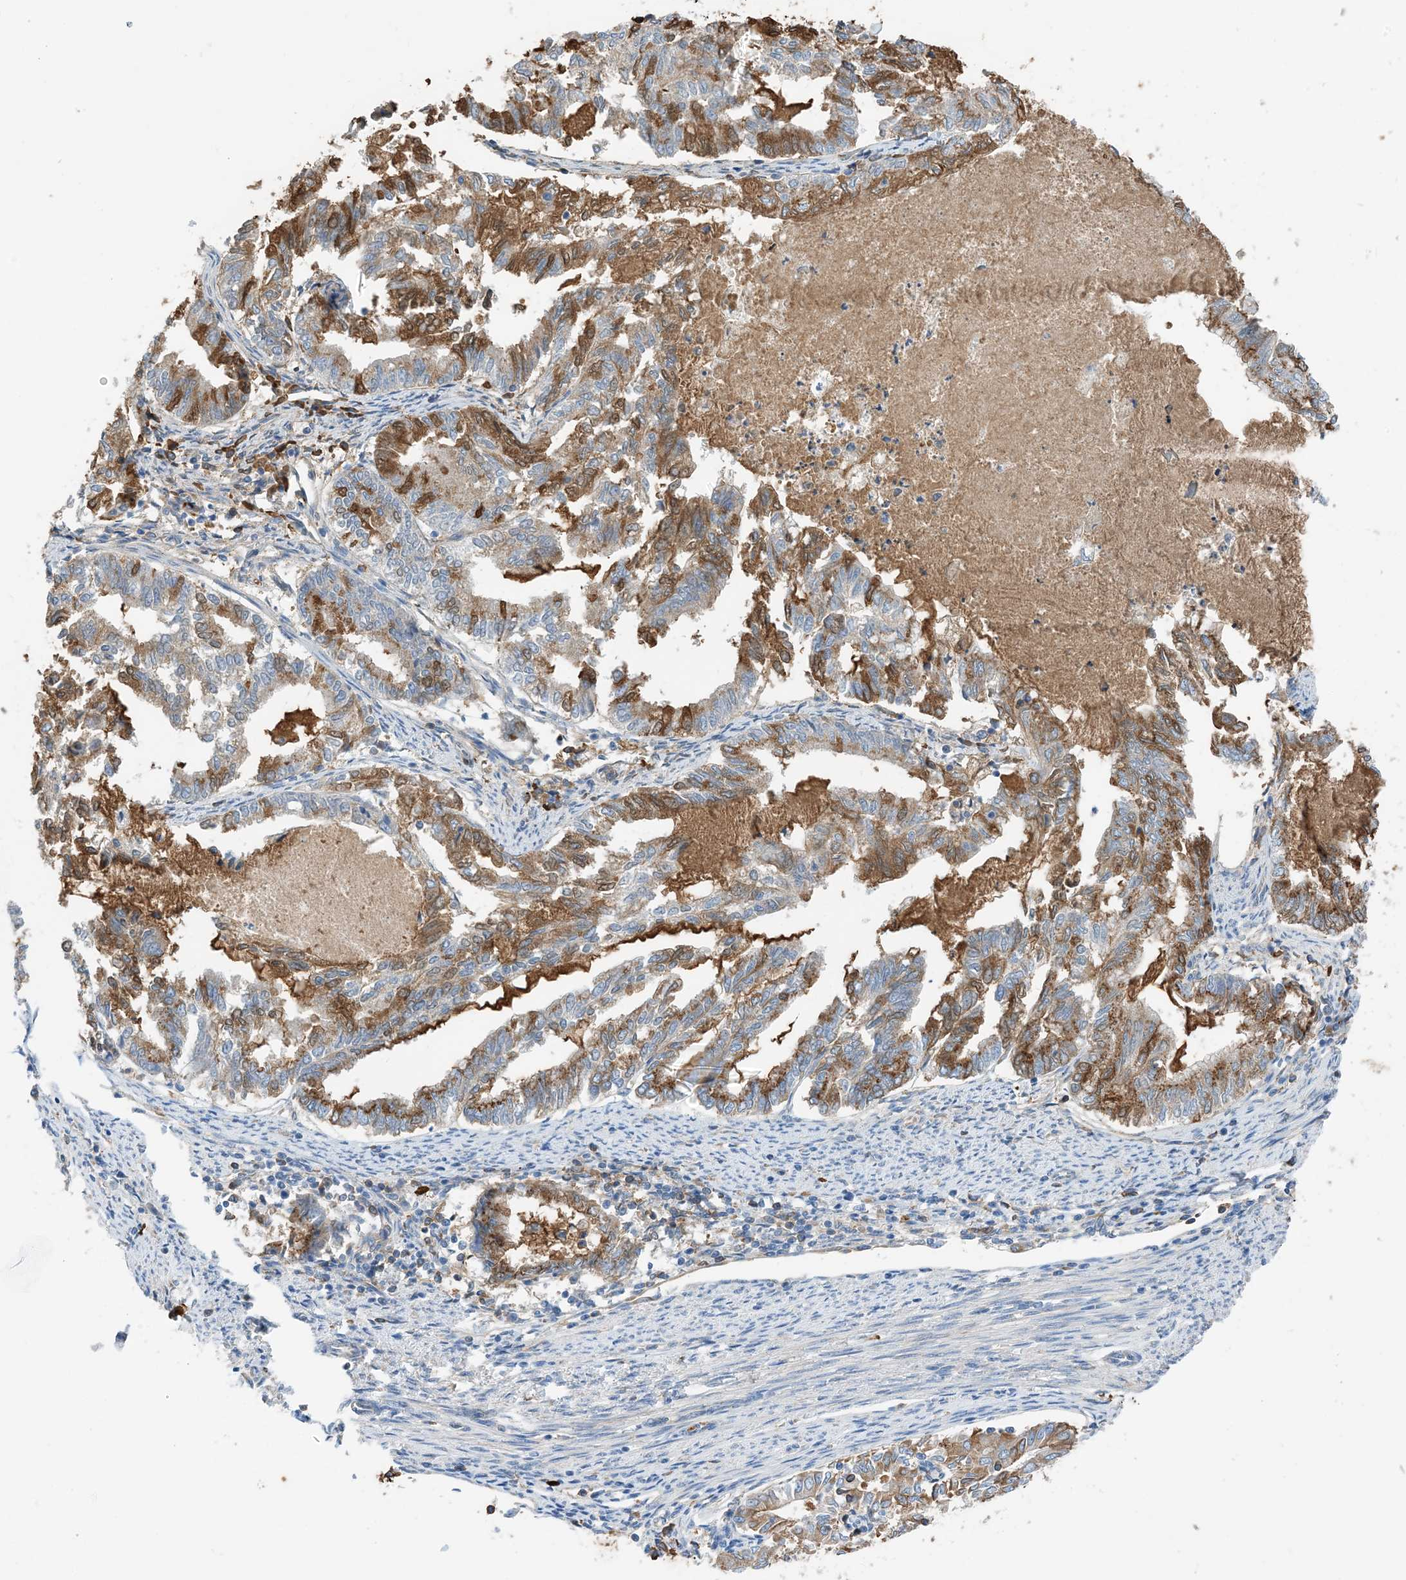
{"staining": {"intensity": "moderate", "quantity": ">75%", "location": "cytoplasmic/membranous"}, "tissue": "endometrial cancer", "cell_type": "Tumor cells", "image_type": "cancer", "snomed": [{"axis": "morphology", "description": "Adenocarcinoma, NOS"}, {"axis": "topography", "description": "Endometrium"}], "caption": "Endometrial cancer (adenocarcinoma) stained with a brown dye shows moderate cytoplasmic/membranous positive expression in approximately >75% of tumor cells.", "gene": "SLC5A11", "patient": {"sex": "female", "age": 79}}